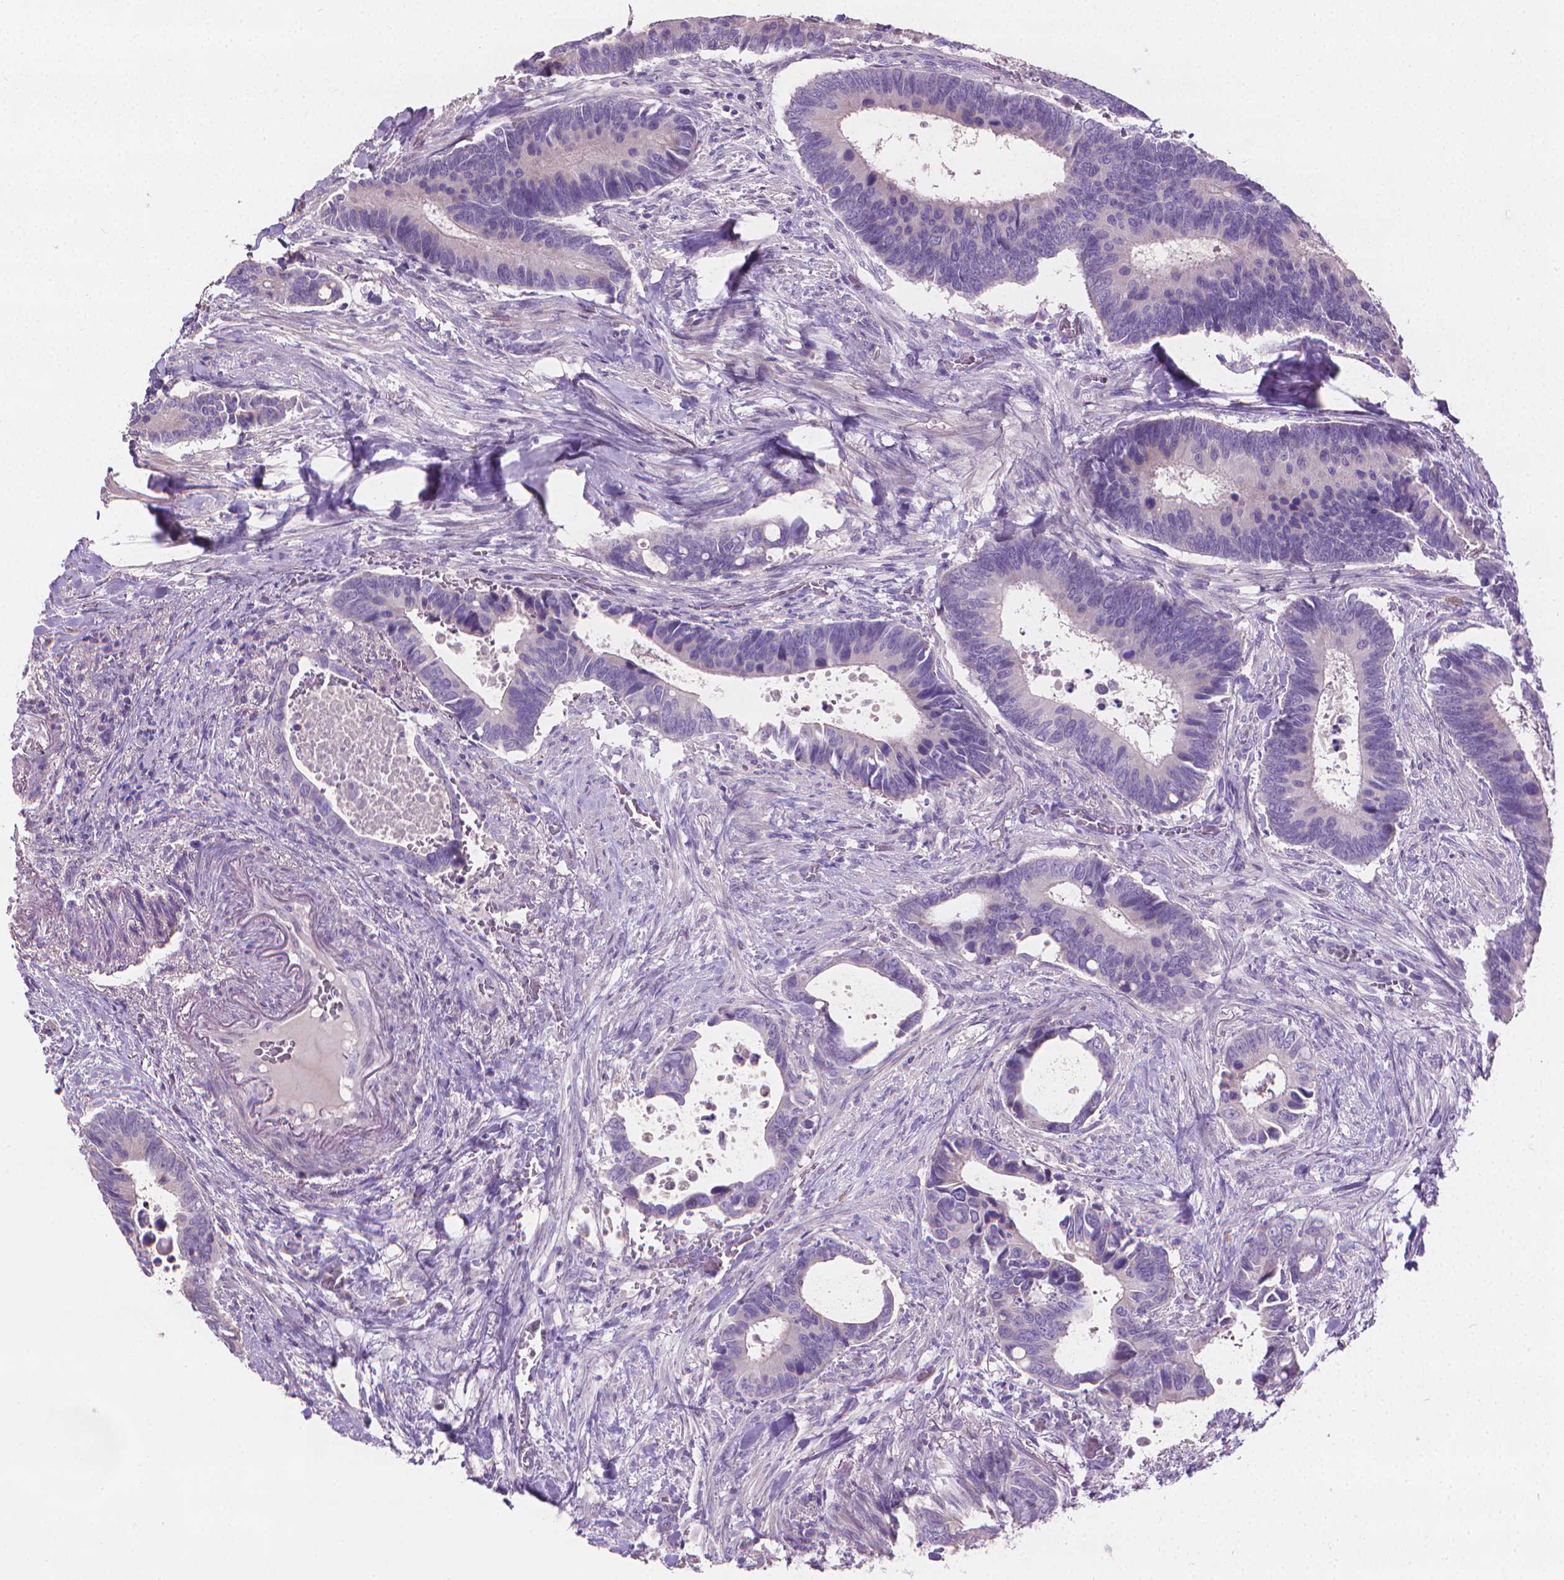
{"staining": {"intensity": "negative", "quantity": "none", "location": "none"}, "tissue": "colorectal cancer", "cell_type": "Tumor cells", "image_type": "cancer", "snomed": [{"axis": "morphology", "description": "Adenocarcinoma, NOS"}, {"axis": "topography", "description": "Colon"}], "caption": "DAB (3,3'-diaminobenzidine) immunohistochemical staining of colorectal cancer displays no significant expression in tumor cells. (DAB IHC, high magnification).", "gene": "CABCOCO1", "patient": {"sex": "male", "age": 49}}